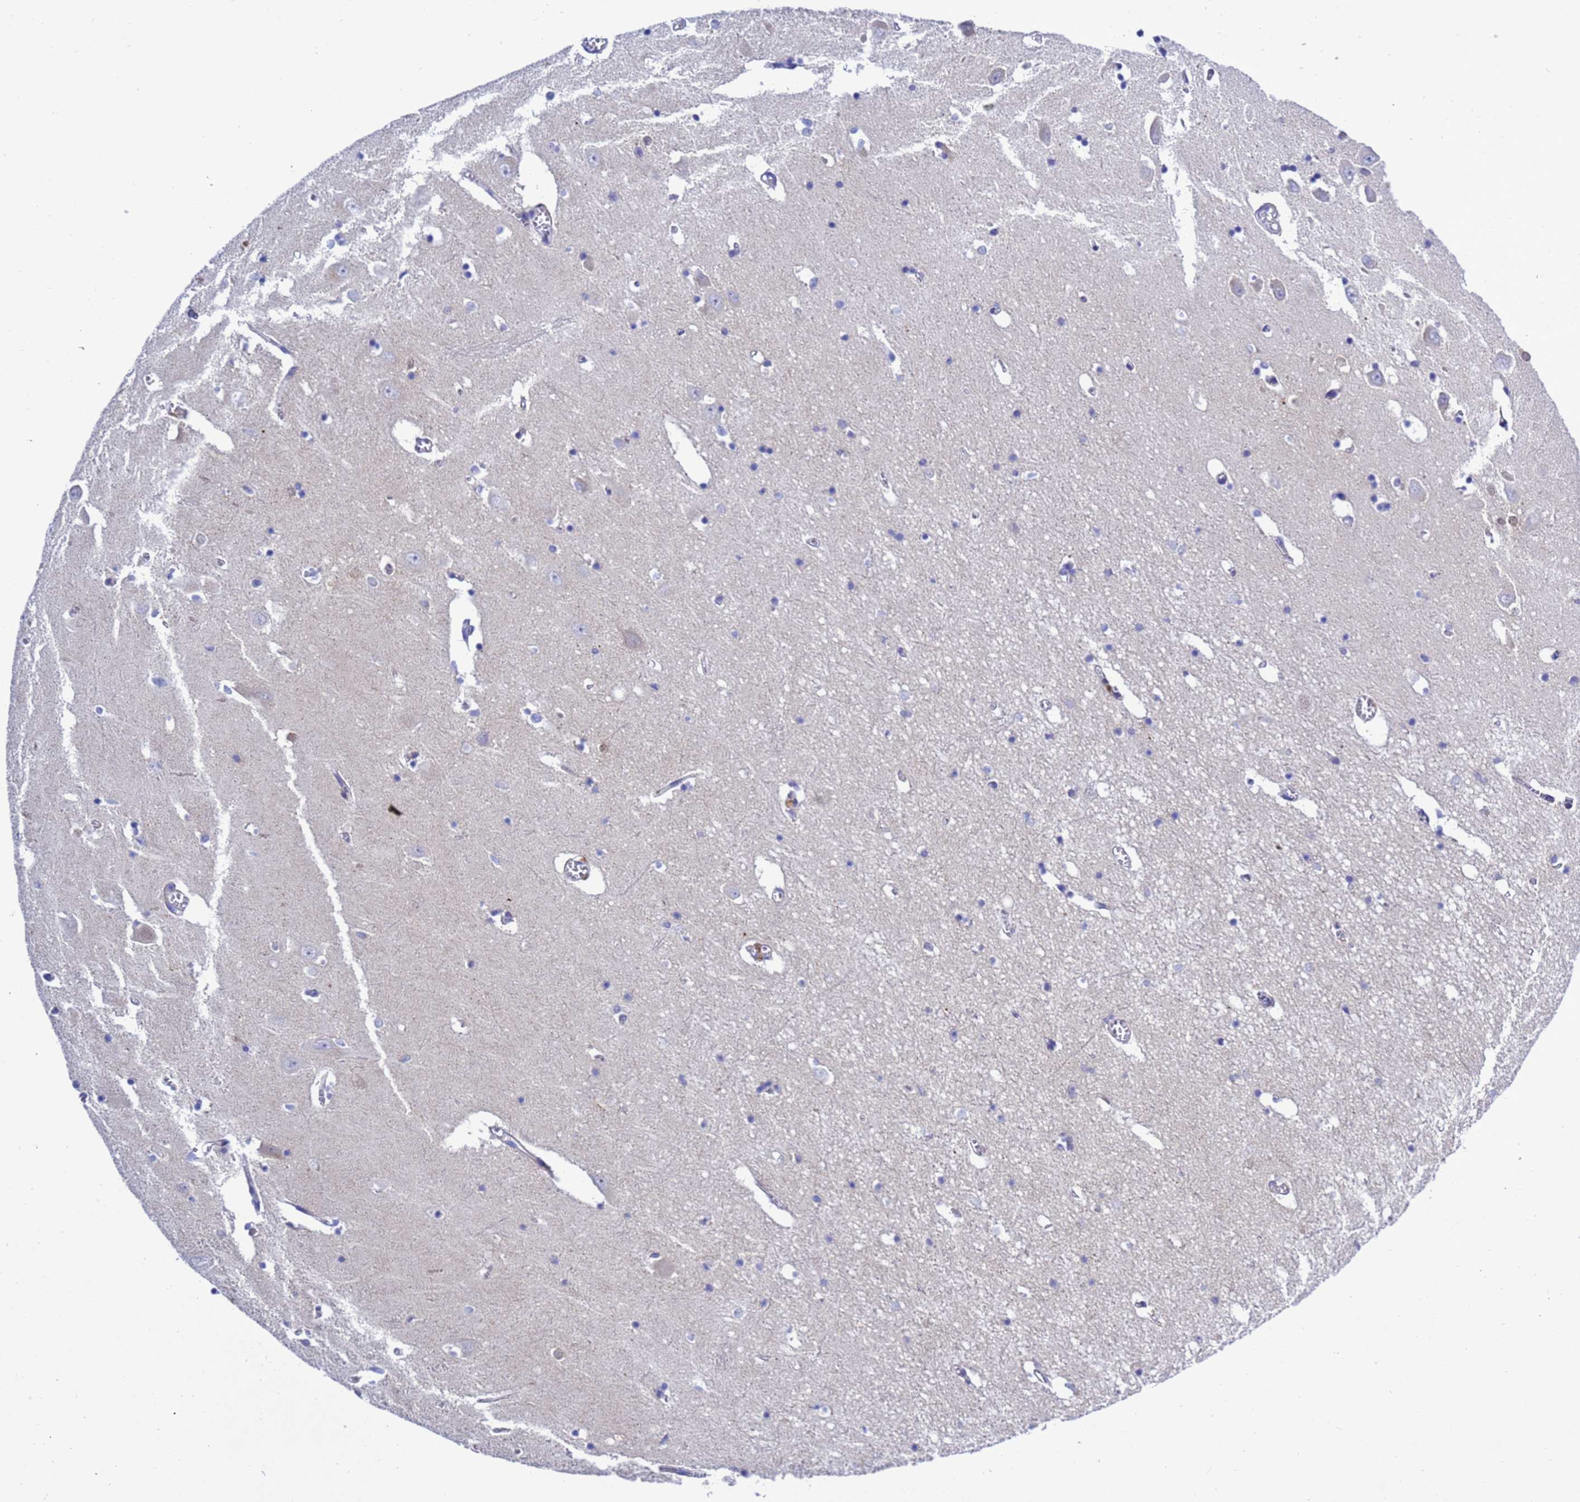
{"staining": {"intensity": "negative", "quantity": "none", "location": "none"}, "tissue": "hippocampus", "cell_type": "Glial cells", "image_type": "normal", "snomed": [{"axis": "morphology", "description": "Normal tissue, NOS"}, {"axis": "topography", "description": "Hippocampus"}], "caption": "A photomicrograph of human hippocampus is negative for staining in glial cells. (DAB (3,3'-diaminobenzidine) IHC visualized using brightfield microscopy, high magnification).", "gene": "FOXRED1", "patient": {"sex": "male", "age": 70}}